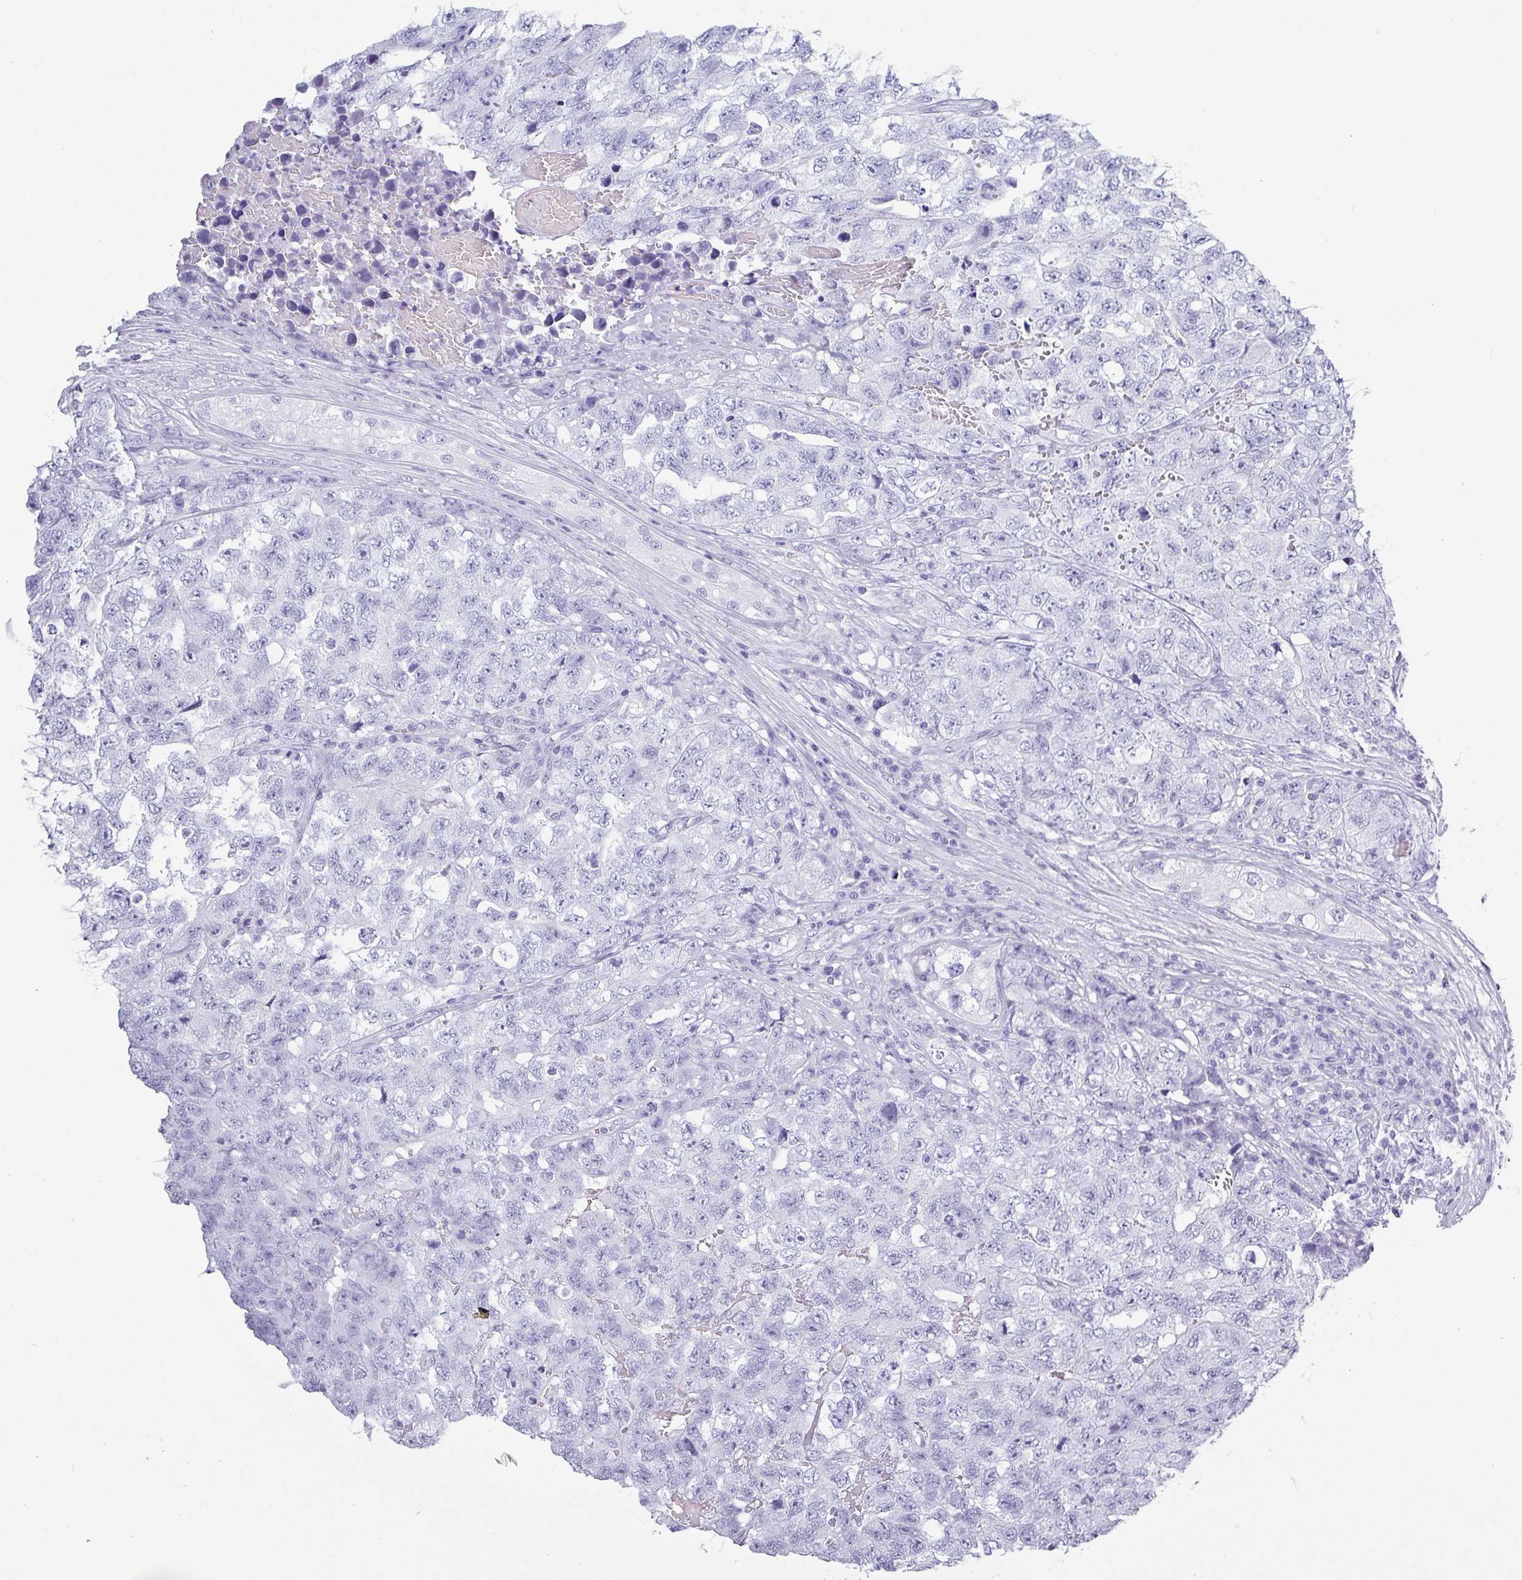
{"staining": {"intensity": "negative", "quantity": "none", "location": "none"}, "tissue": "testis cancer", "cell_type": "Tumor cells", "image_type": "cancer", "snomed": [{"axis": "morphology", "description": "Carcinoma, Embryonal, NOS"}, {"axis": "topography", "description": "Testis"}], "caption": "Immunohistochemistry (IHC) histopathology image of neoplastic tissue: testis cancer (embryonal carcinoma) stained with DAB exhibits no significant protein positivity in tumor cells.", "gene": "CRYBB2", "patient": {"sex": "male", "age": 31}}